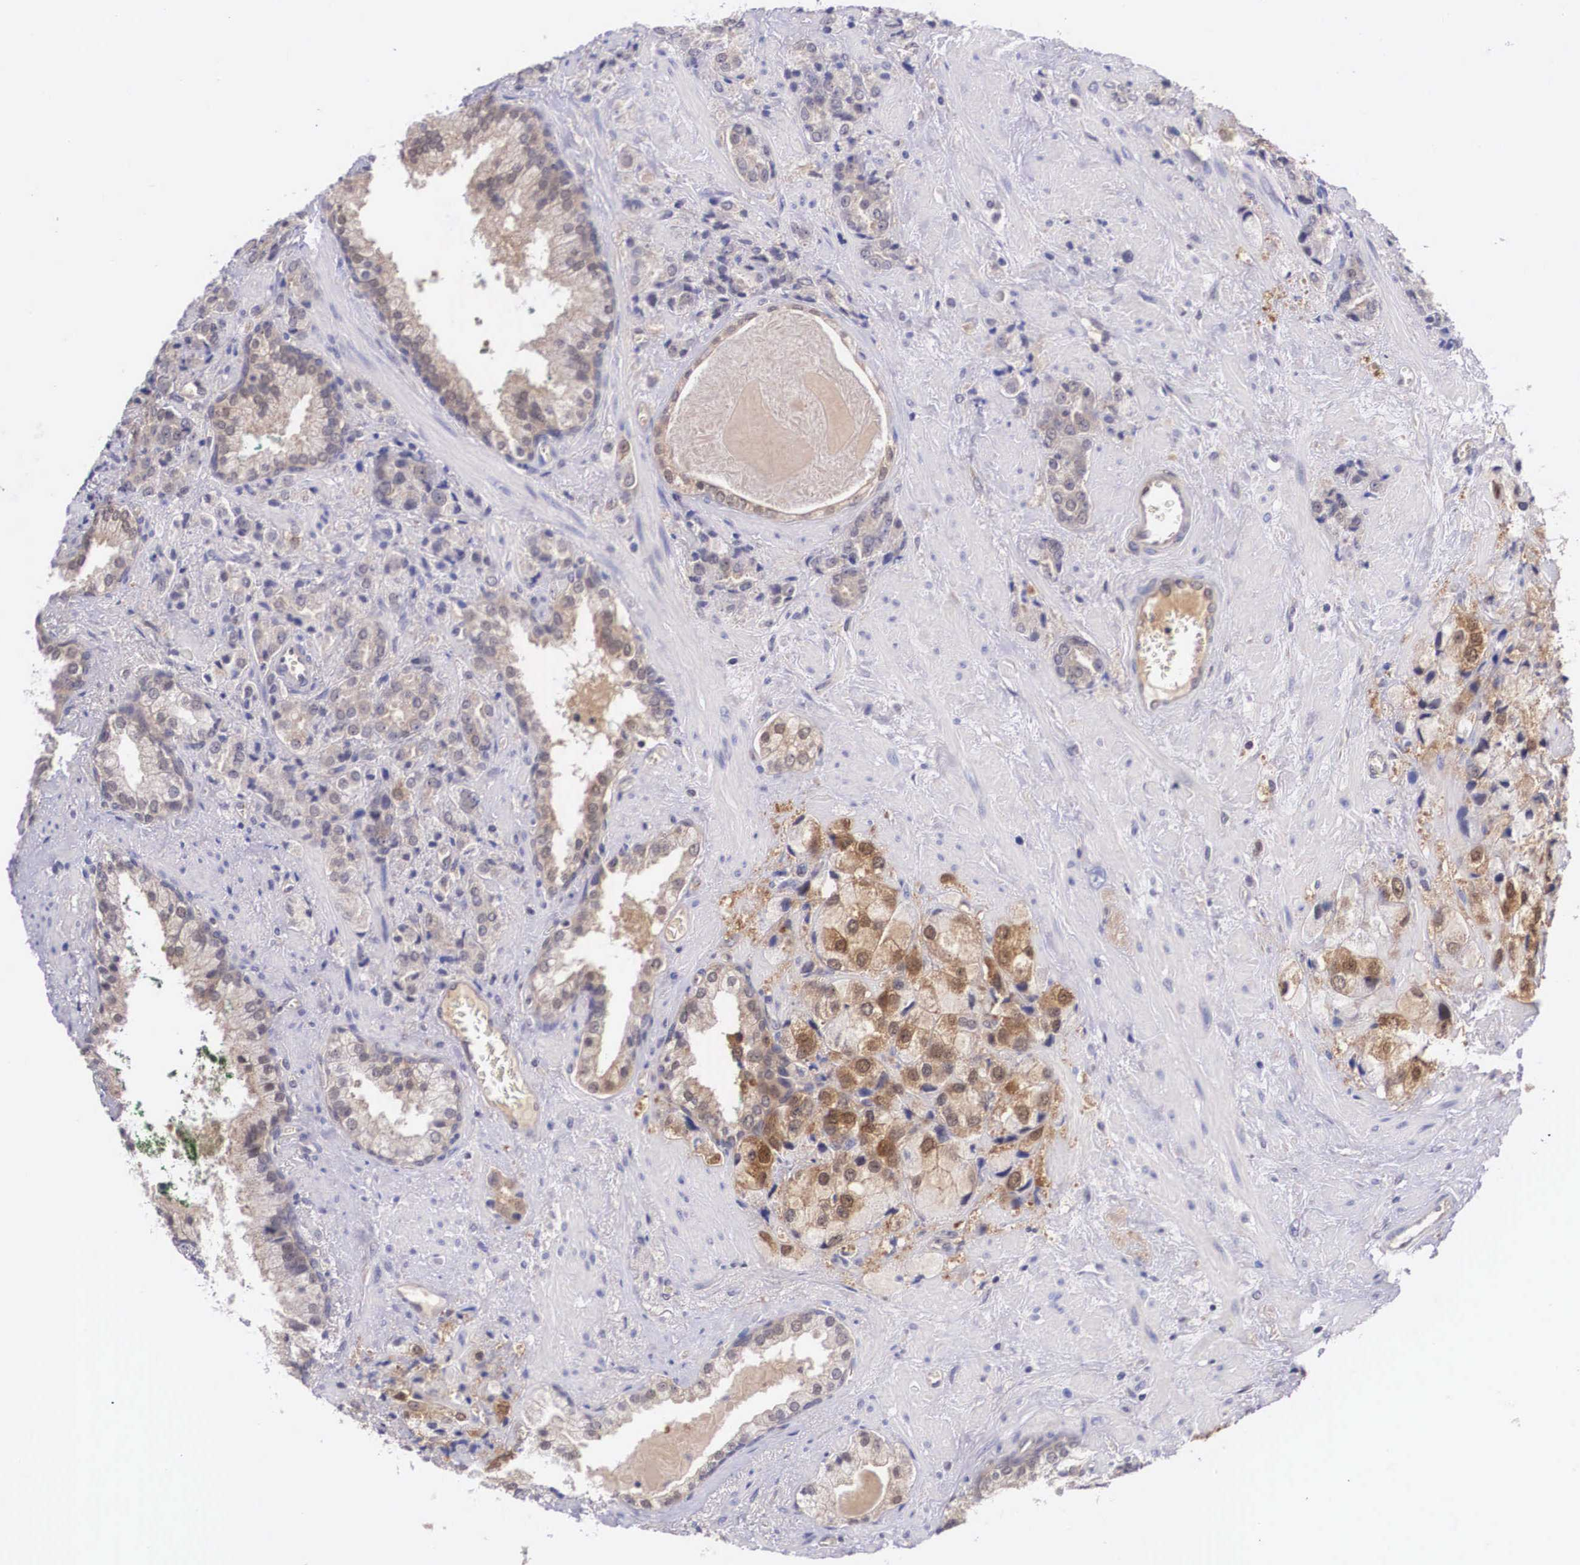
{"staining": {"intensity": "weak", "quantity": "25%-75%", "location": "cytoplasmic/membranous"}, "tissue": "prostate cancer", "cell_type": "Tumor cells", "image_type": "cancer", "snomed": [{"axis": "morphology", "description": "Adenocarcinoma, Medium grade"}, {"axis": "topography", "description": "Prostate"}], "caption": "Protein expression analysis of human prostate cancer reveals weak cytoplasmic/membranous expression in about 25%-75% of tumor cells.", "gene": "IGBP1", "patient": {"sex": "male", "age": 70}}